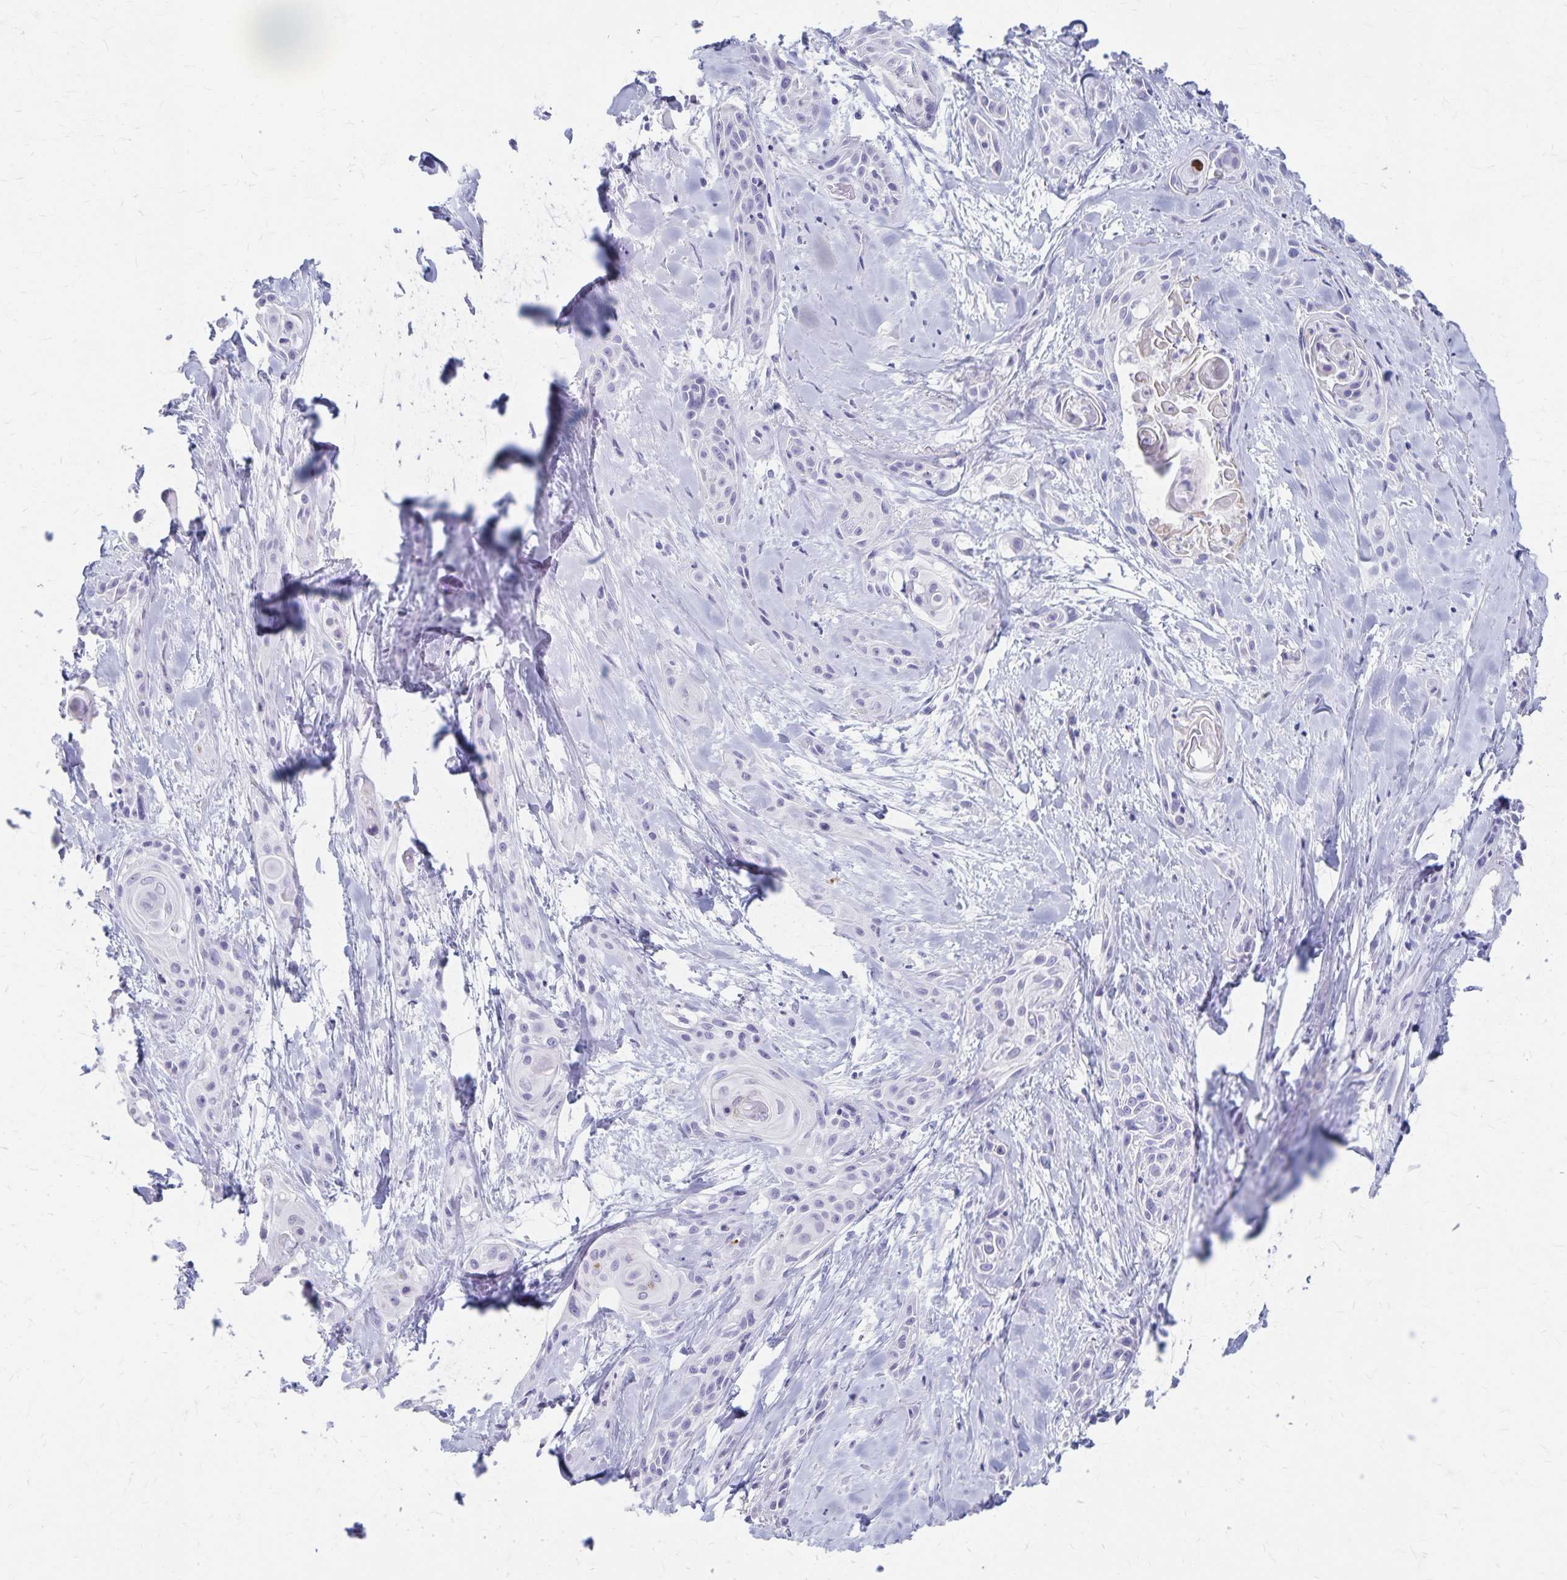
{"staining": {"intensity": "negative", "quantity": "none", "location": "none"}, "tissue": "skin cancer", "cell_type": "Tumor cells", "image_type": "cancer", "snomed": [{"axis": "morphology", "description": "Squamous cell carcinoma, NOS"}, {"axis": "topography", "description": "Skin"}, {"axis": "topography", "description": "Anal"}], "caption": "Immunohistochemical staining of skin cancer demonstrates no significant positivity in tumor cells.", "gene": "GPBAR1", "patient": {"sex": "male", "age": 64}}